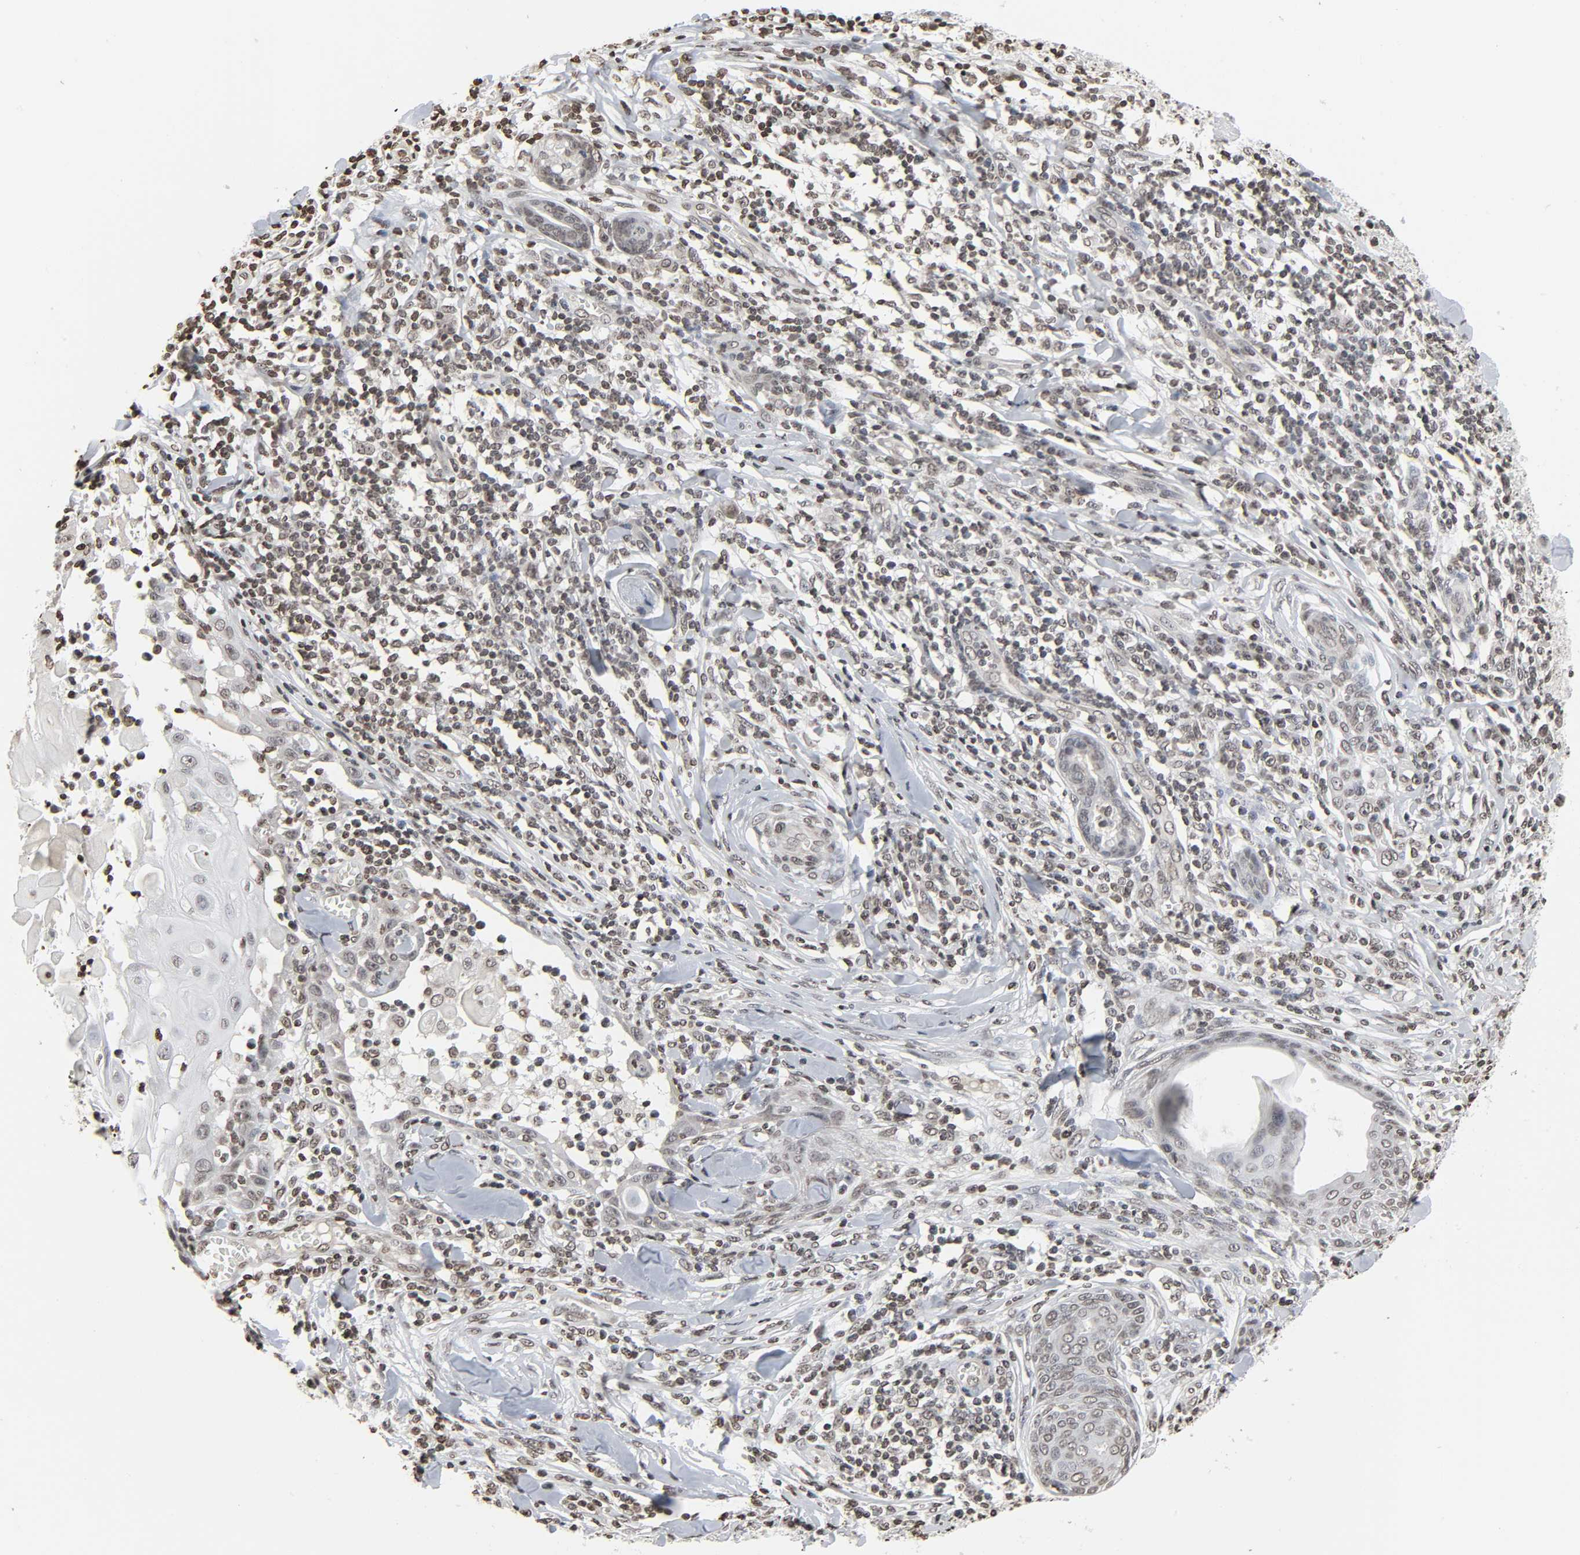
{"staining": {"intensity": "weak", "quantity": ">75%", "location": "nuclear"}, "tissue": "skin cancer", "cell_type": "Tumor cells", "image_type": "cancer", "snomed": [{"axis": "morphology", "description": "Squamous cell carcinoma, NOS"}, {"axis": "topography", "description": "Skin"}], "caption": "Weak nuclear positivity is present in approximately >75% of tumor cells in squamous cell carcinoma (skin).", "gene": "ELAVL1", "patient": {"sex": "male", "age": 24}}